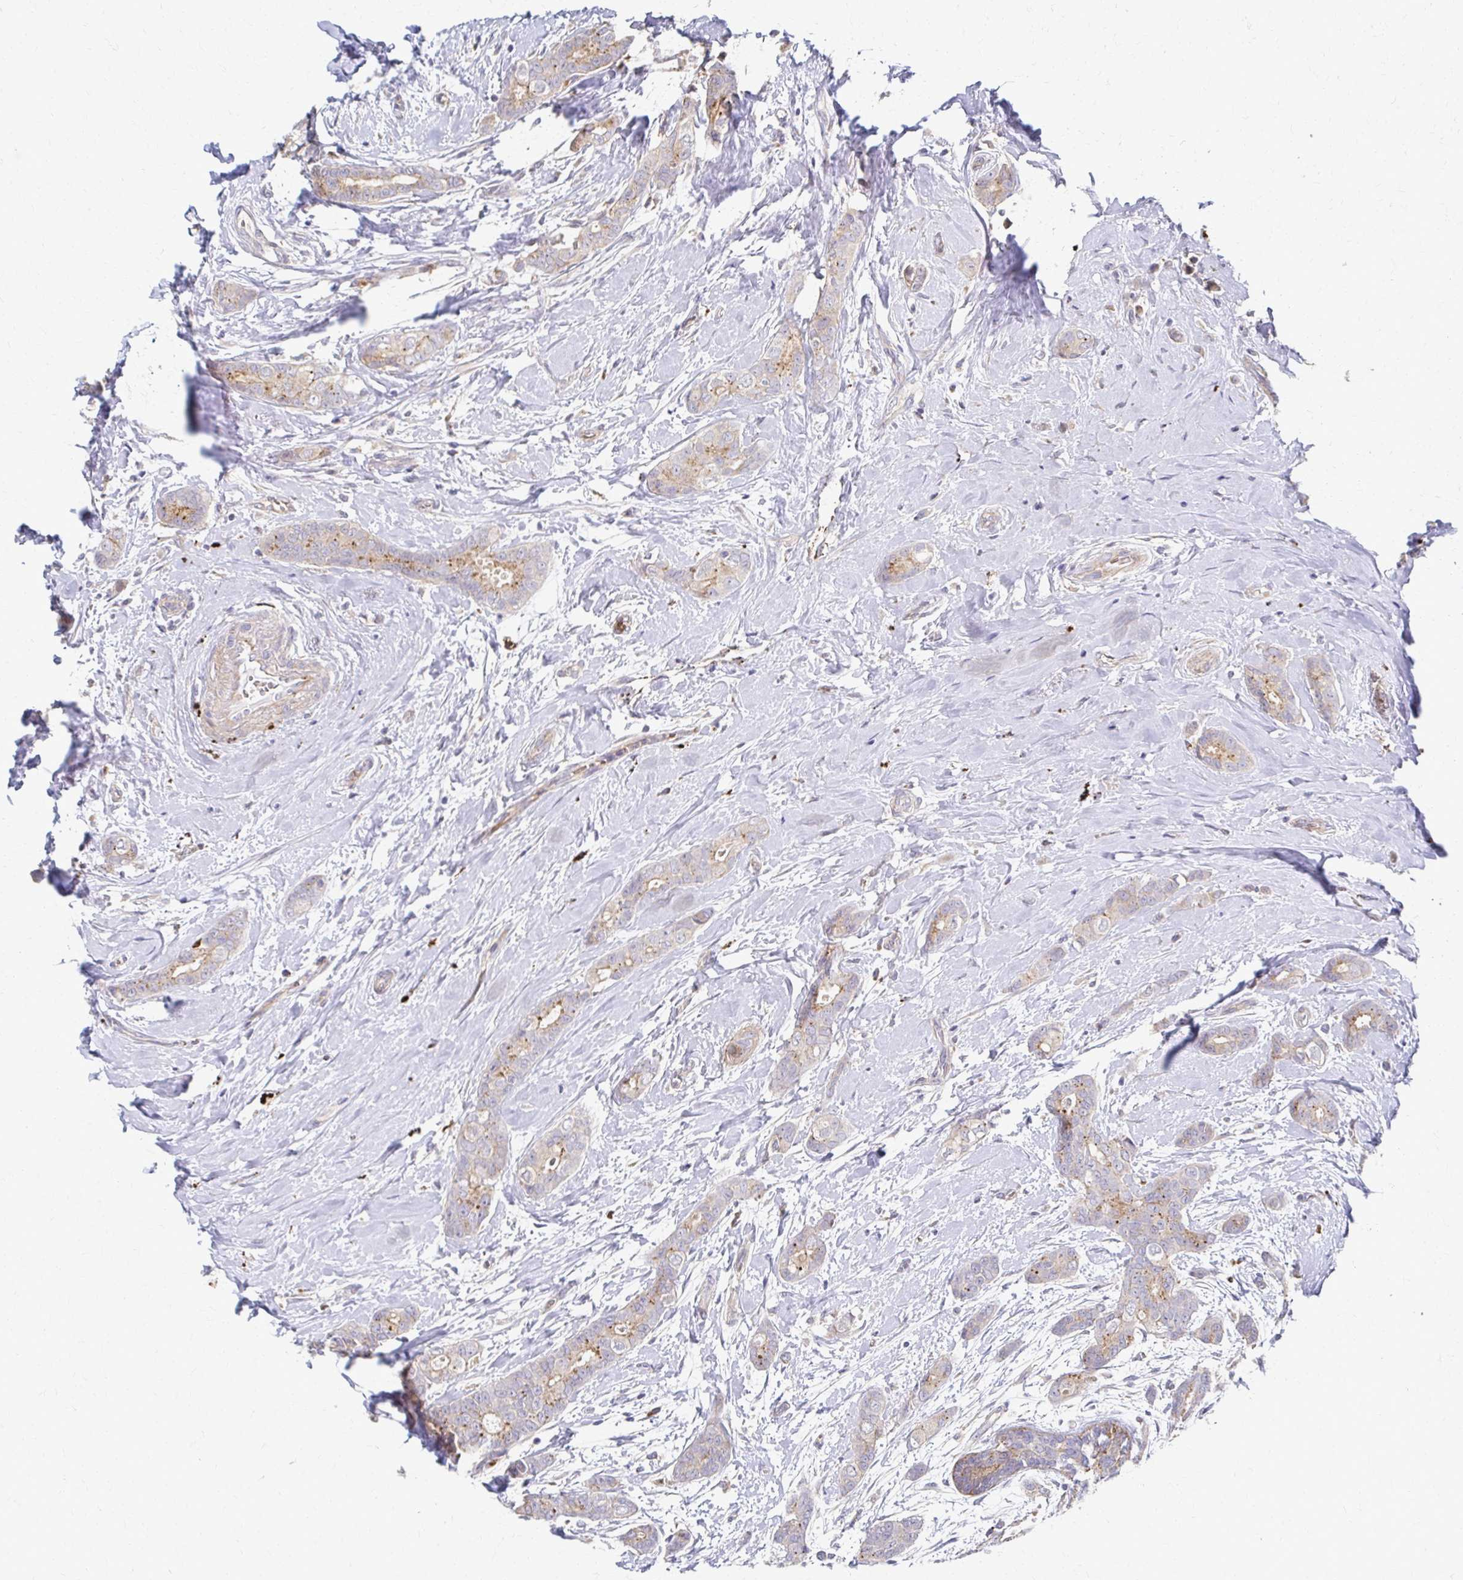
{"staining": {"intensity": "moderate", "quantity": "25%-75%", "location": "cytoplasmic/membranous"}, "tissue": "breast cancer", "cell_type": "Tumor cells", "image_type": "cancer", "snomed": [{"axis": "morphology", "description": "Duct carcinoma"}, {"axis": "topography", "description": "Breast"}], "caption": "IHC histopathology image of neoplastic tissue: human breast cancer (intraductal carcinoma) stained using IHC exhibits medium levels of moderate protein expression localized specifically in the cytoplasmic/membranous of tumor cells, appearing as a cytoplasmic/membranous brown color.", "gene": "SKA2", "patient": {"sex": "female", "age": 45}}